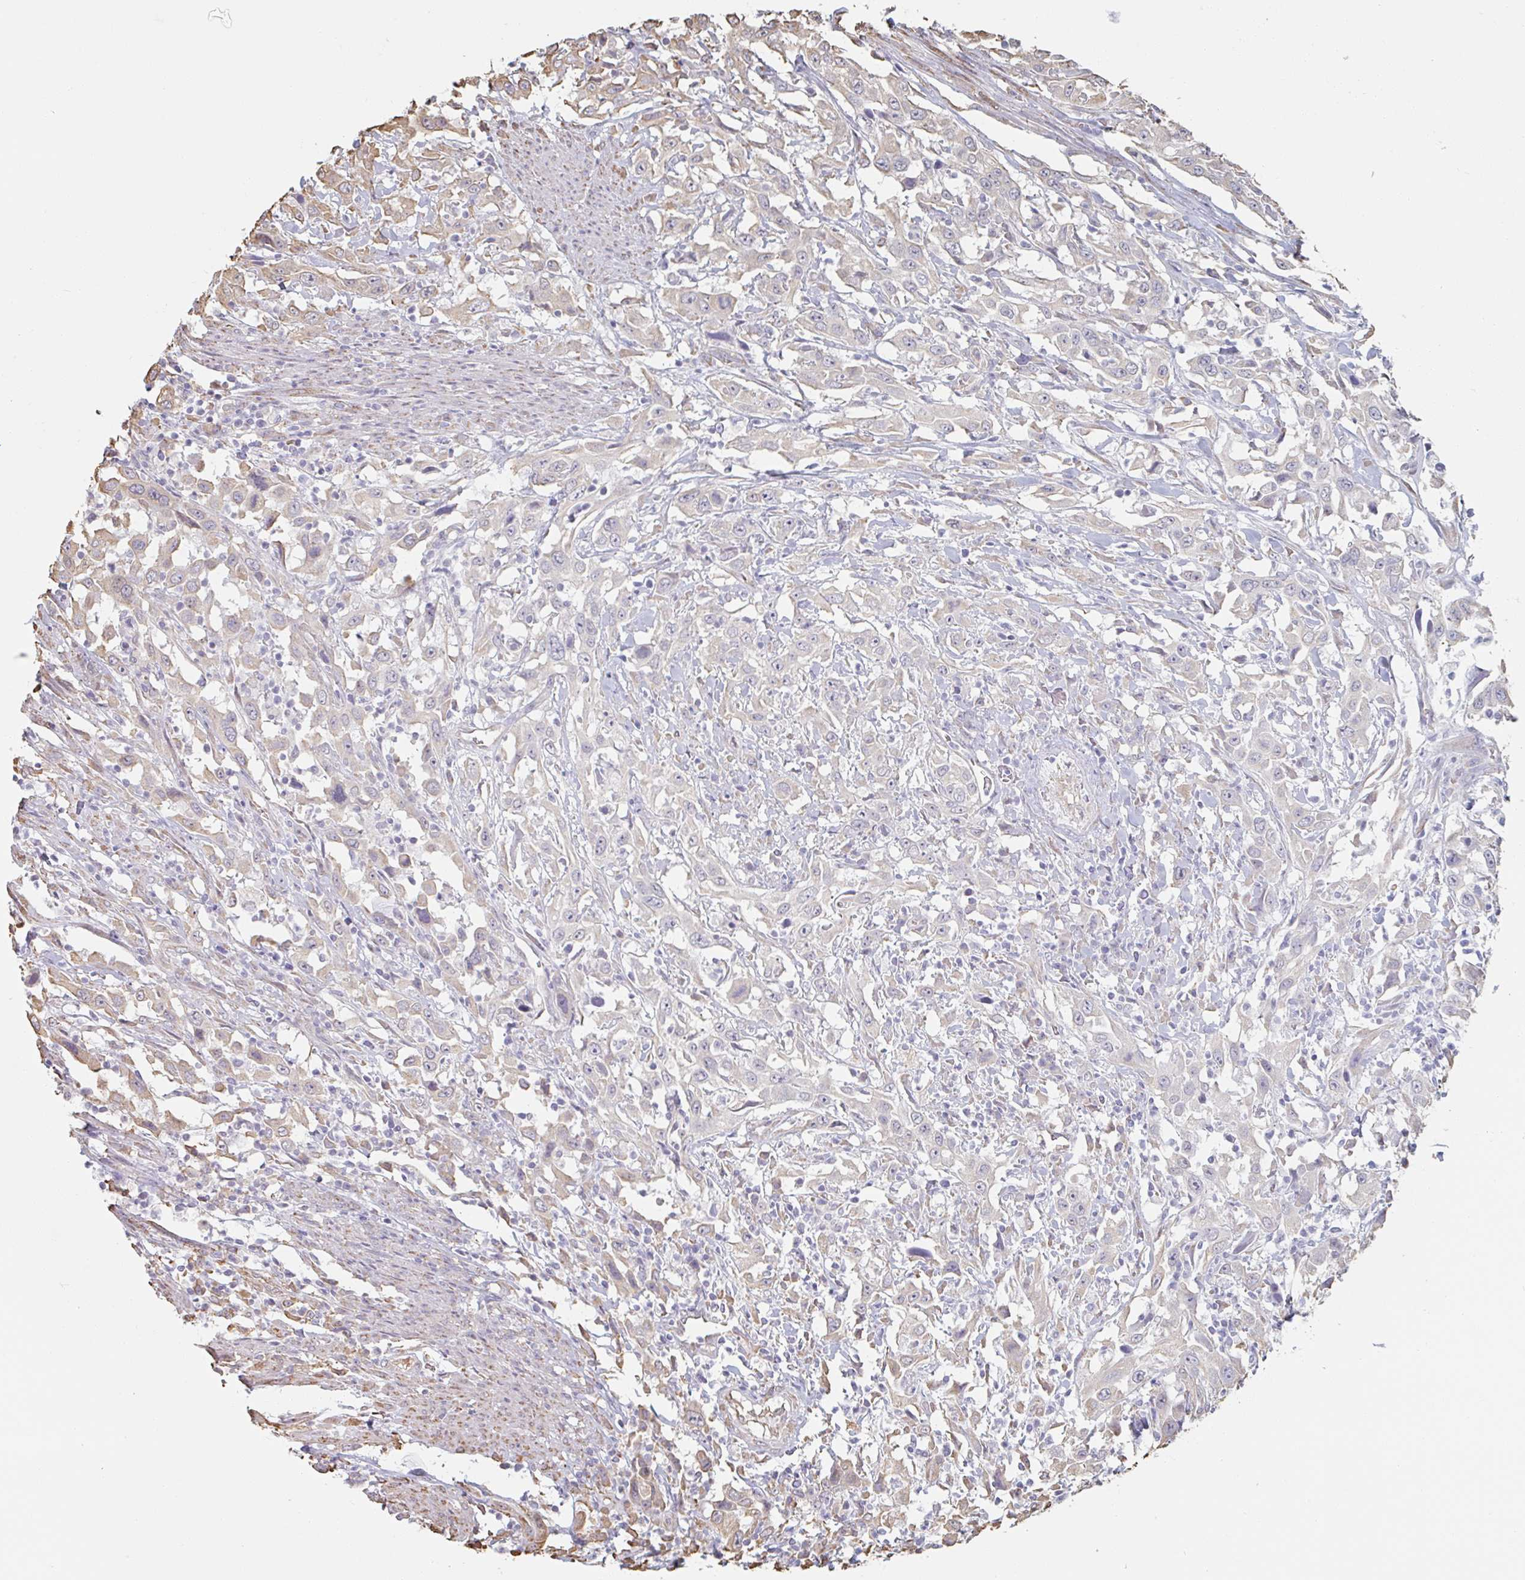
{"staining": {"intensity": "moderate", "quantity": "<25%", "location": "cytoplasmic/membranous"}, "tissue": "urothelial cancer", "cell_type": "Tumor cells", "image_type": "cancer", "snomed": [{"axis": "morphology", "description": "Urothelial carcinoma, High grade"}, {"axis": "topography", "description": "Urinary bladder"}], "caption": "IHC micrograph of human high-grade urothelial carcinoma stained for a protein (brown), which exhibits low levels of moderate cytoplasmic/membranous positivity in about <25% of tumor cells.", "gene": "RAB5IF", "patient": {"sex": "male", "age": 61}}